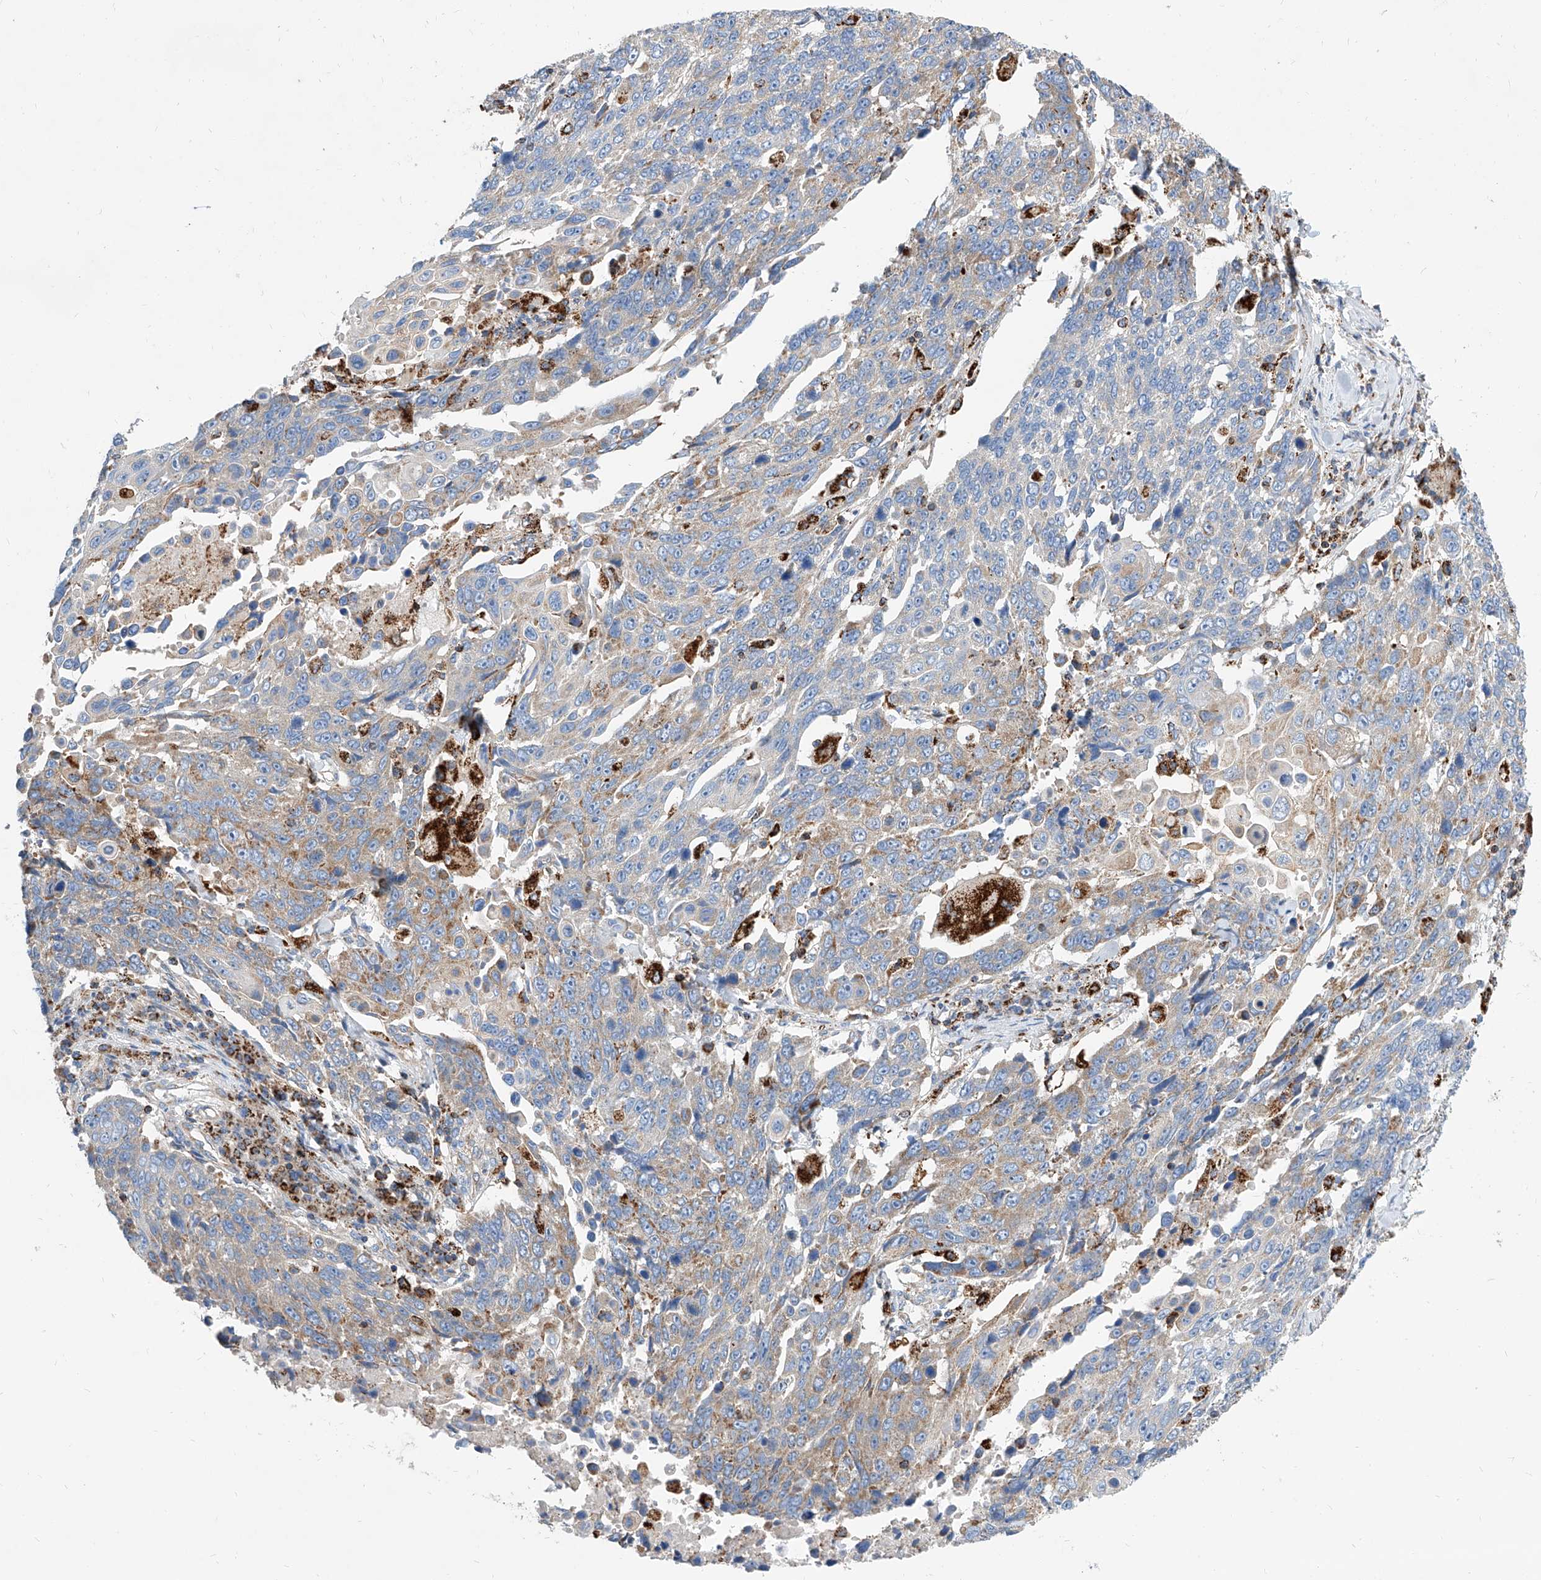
{"staining": {"intensity": "weak", "quantity": ">75%", "location": "cytoplasmic/membranous"}, "tissue": "lung cancer", "cell_type": "Tumor cells", "image_type": "cancer", "snomed": [{"axis": "morphology", "description": "Squamous cell carcinoma, NOS"}, {"axis": "topography", "description": "Lung"}], "caption": "A high-resolution histopathology image shows IHC staining of lung cancer, which exhibits weak cytoplasmic/membranous positivity in approximately >75% of tumor cells.", "gene": "CPNE5", "patient": {"sex": "male", "age": 66}}